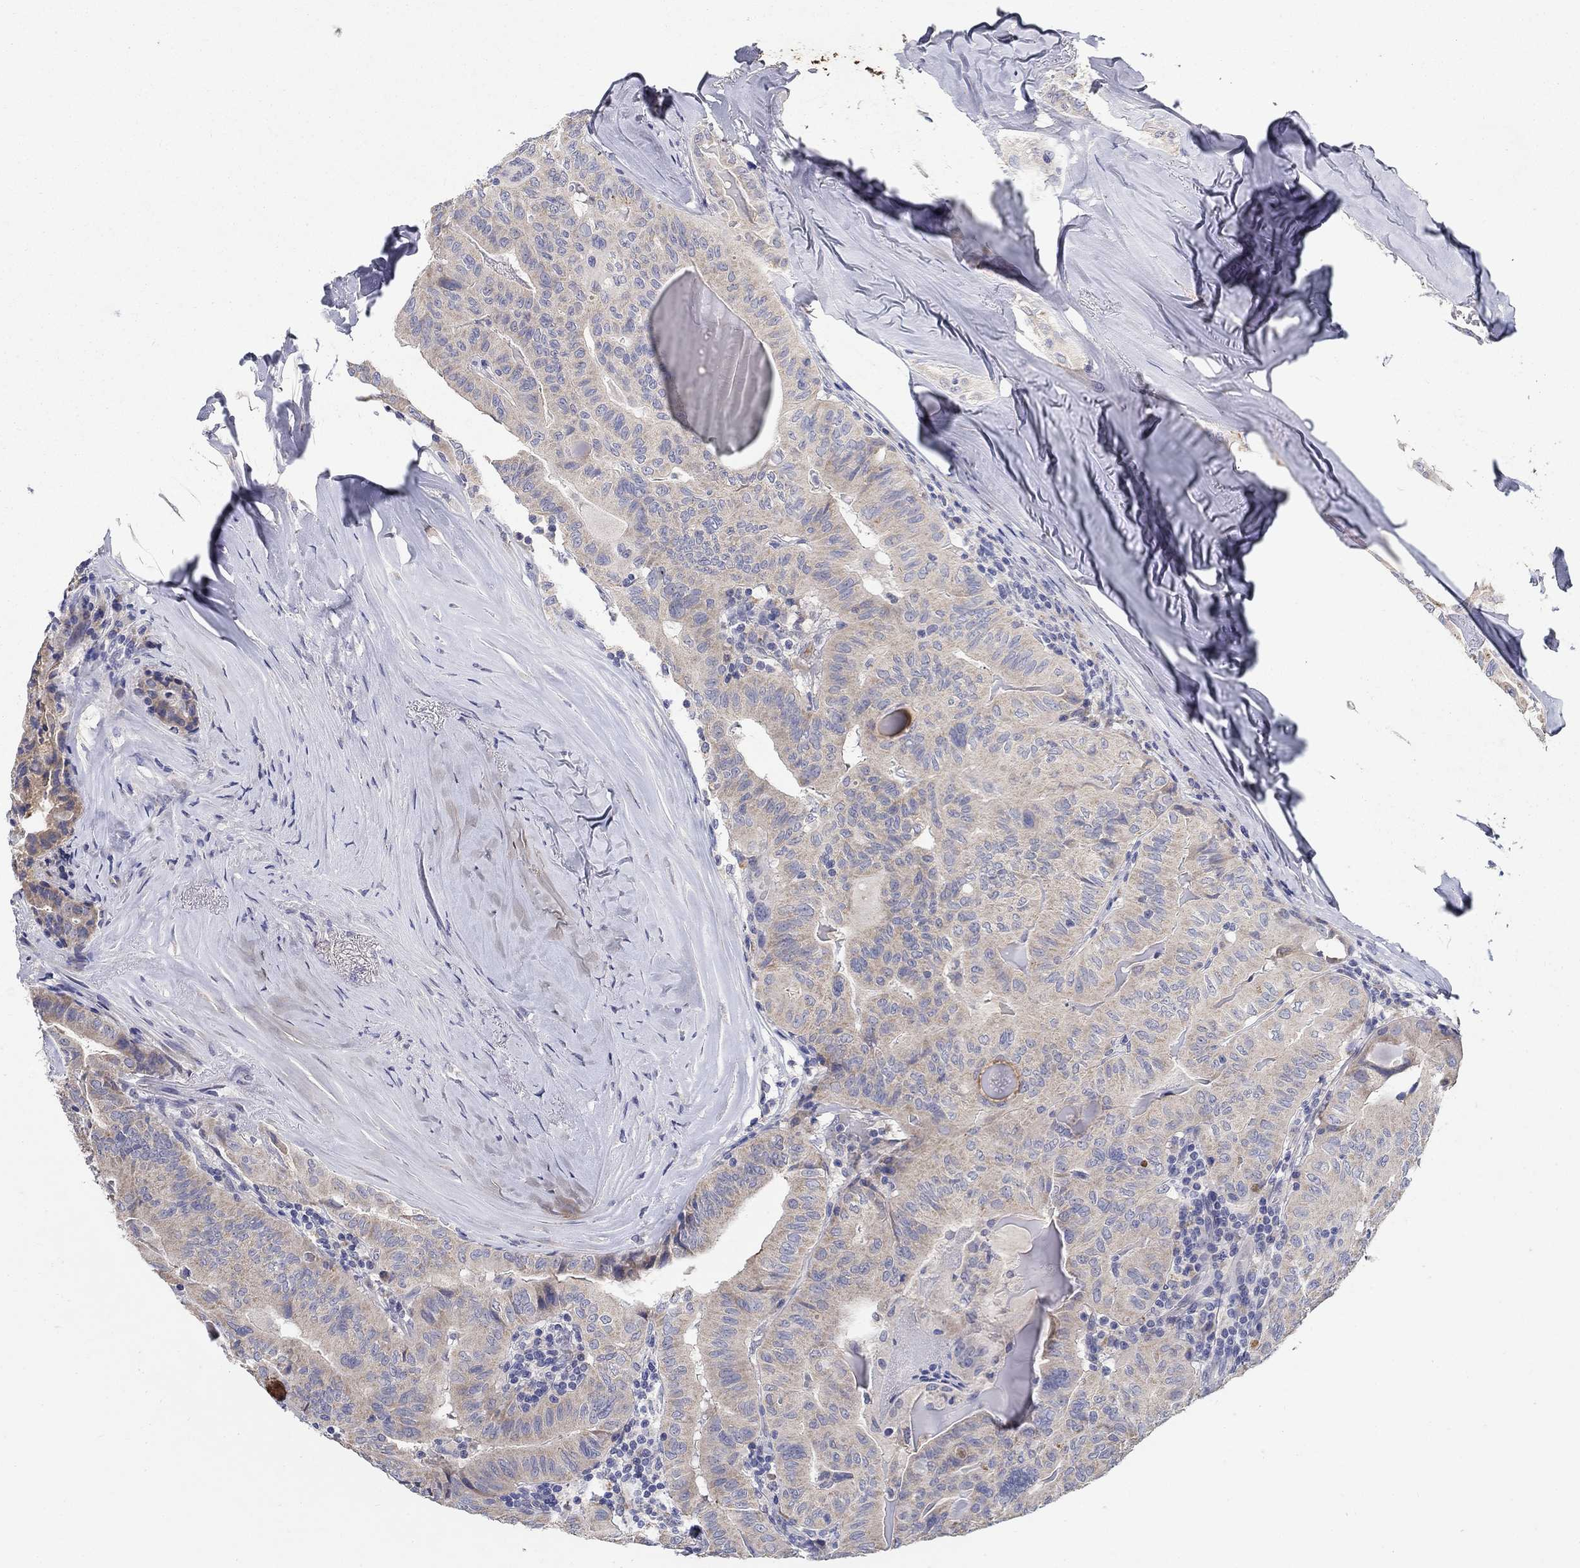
{"staining": {"intensity": "weak", "quantity": "<25%", "location": "cytoplasmic/membranous"}, "tissue": "thyroid cancer", "cell_type": "Tumor cells", "image_type": "cancer", "snomed": [{"axis": "morphology", "description": "Papillary adenocarcinoma, NOS"}, {"axis": "topography", "description": "Thyroid gland"}], "caption": "Papillary adenocarcinoma (thyroid) was stained to show a protein in brown. There is no significant expression in tumor cells.", "gene": "PROZ", "patient": {"sex": "female", "age": 68}}